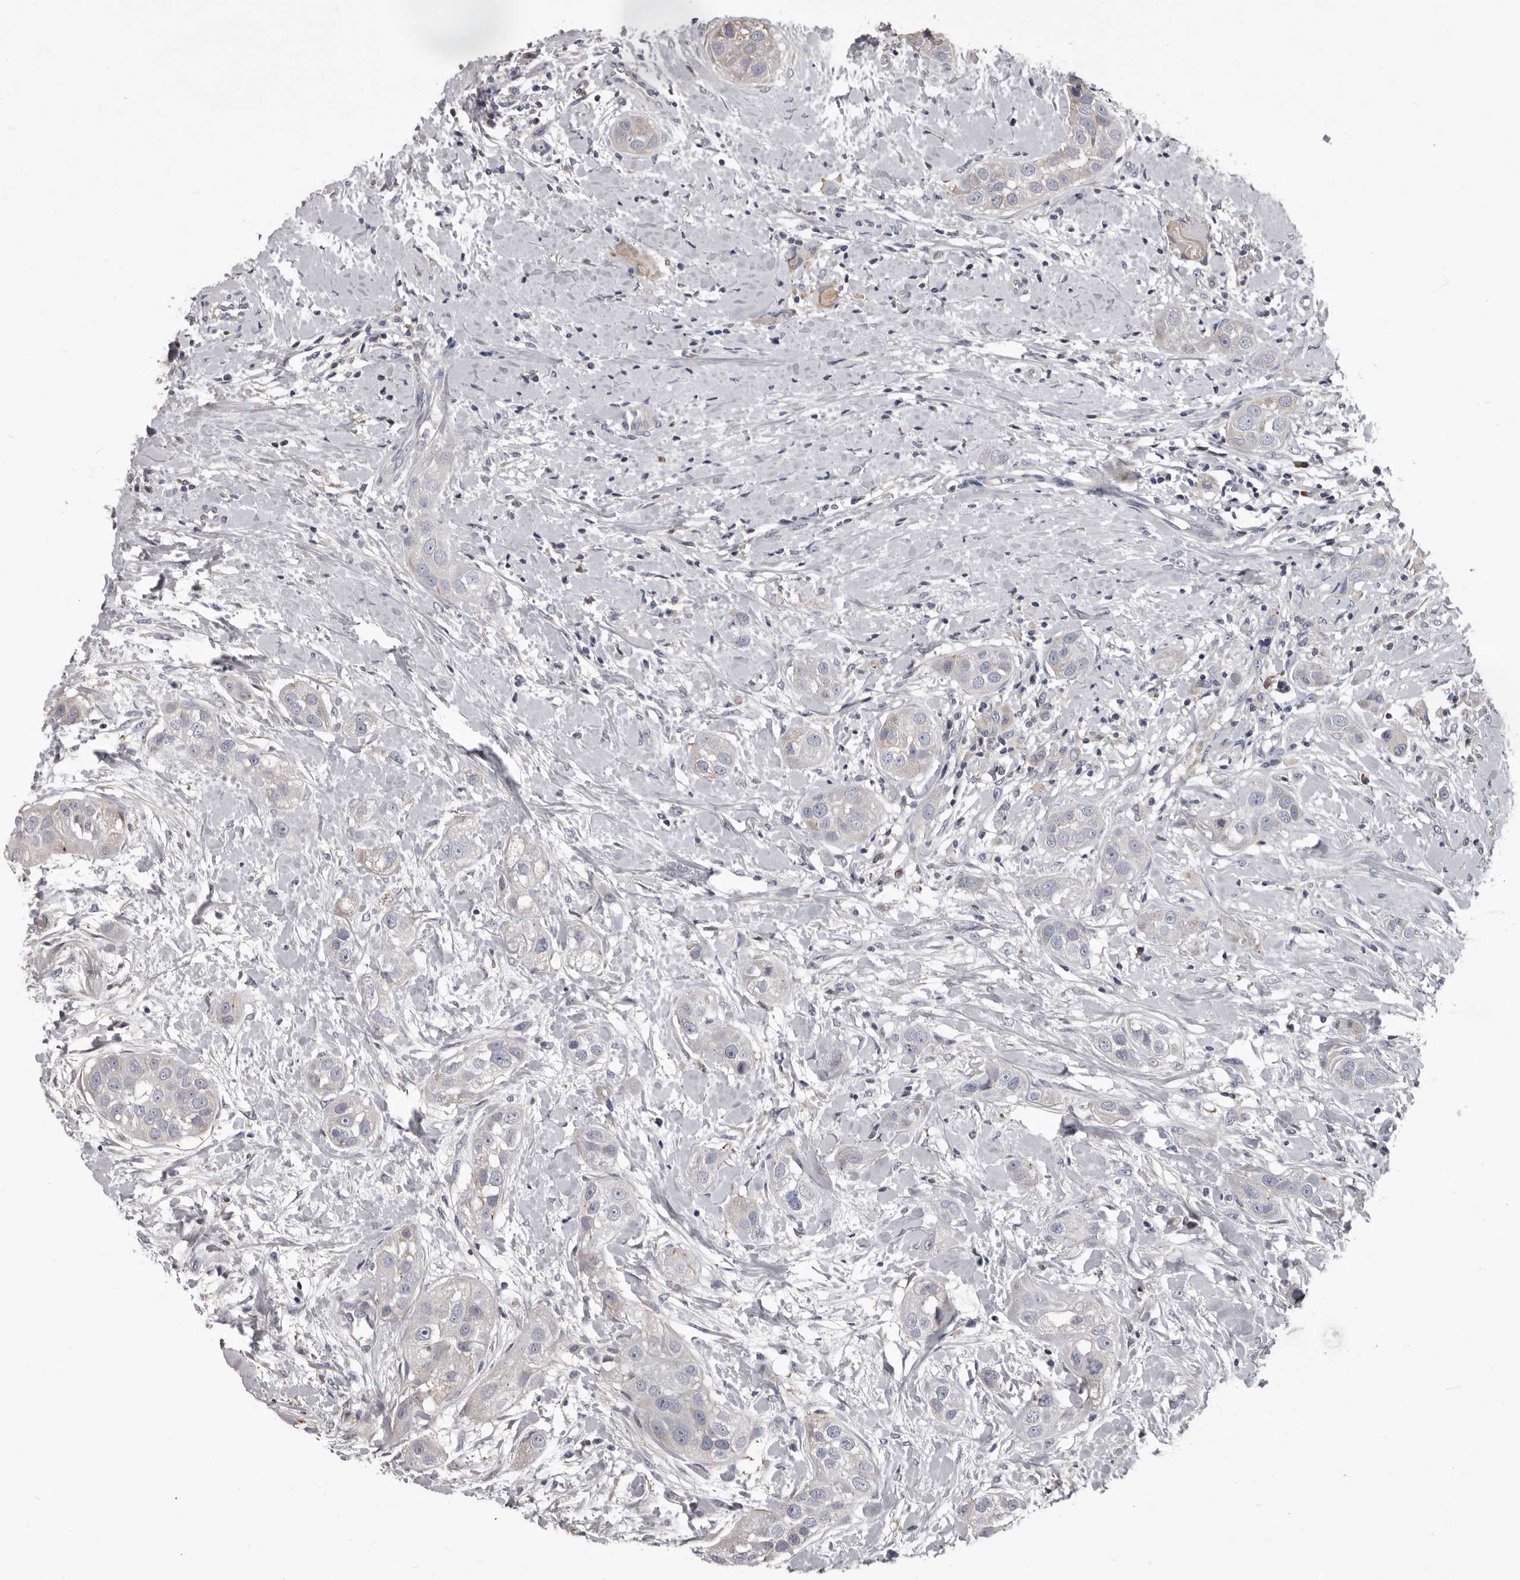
{"staining": {"intensity": "negative", "quantity": "none", "location": "none"}, "tissue": "head and neck cancer", "cell_type": "Tumor cells", "image_type": "cancer", "snomed": [{"axis": "morphology", "description": "Normal tissue, NOS"}, {"axis": "morphology", "description": "Squamous cell carcinoma, NOS"}, {"axis": "topography", "description": "Skeletal muscle"}, {"axis": "topography", "description": "Head-Neck"}], "caption": "The histopathology image exhibits no significant staining in tumor cells of head and neck squamous cell carcinoma. The staining was performed using DAB (3,3'-diaminobenzidine) to visualize the protein expression in brown, while the nuclei were stained in blue with hematoxylin (Magnification: 20x).", "gene": "ALDH5A1", "patient": {"sex": "male", "age": 51}}